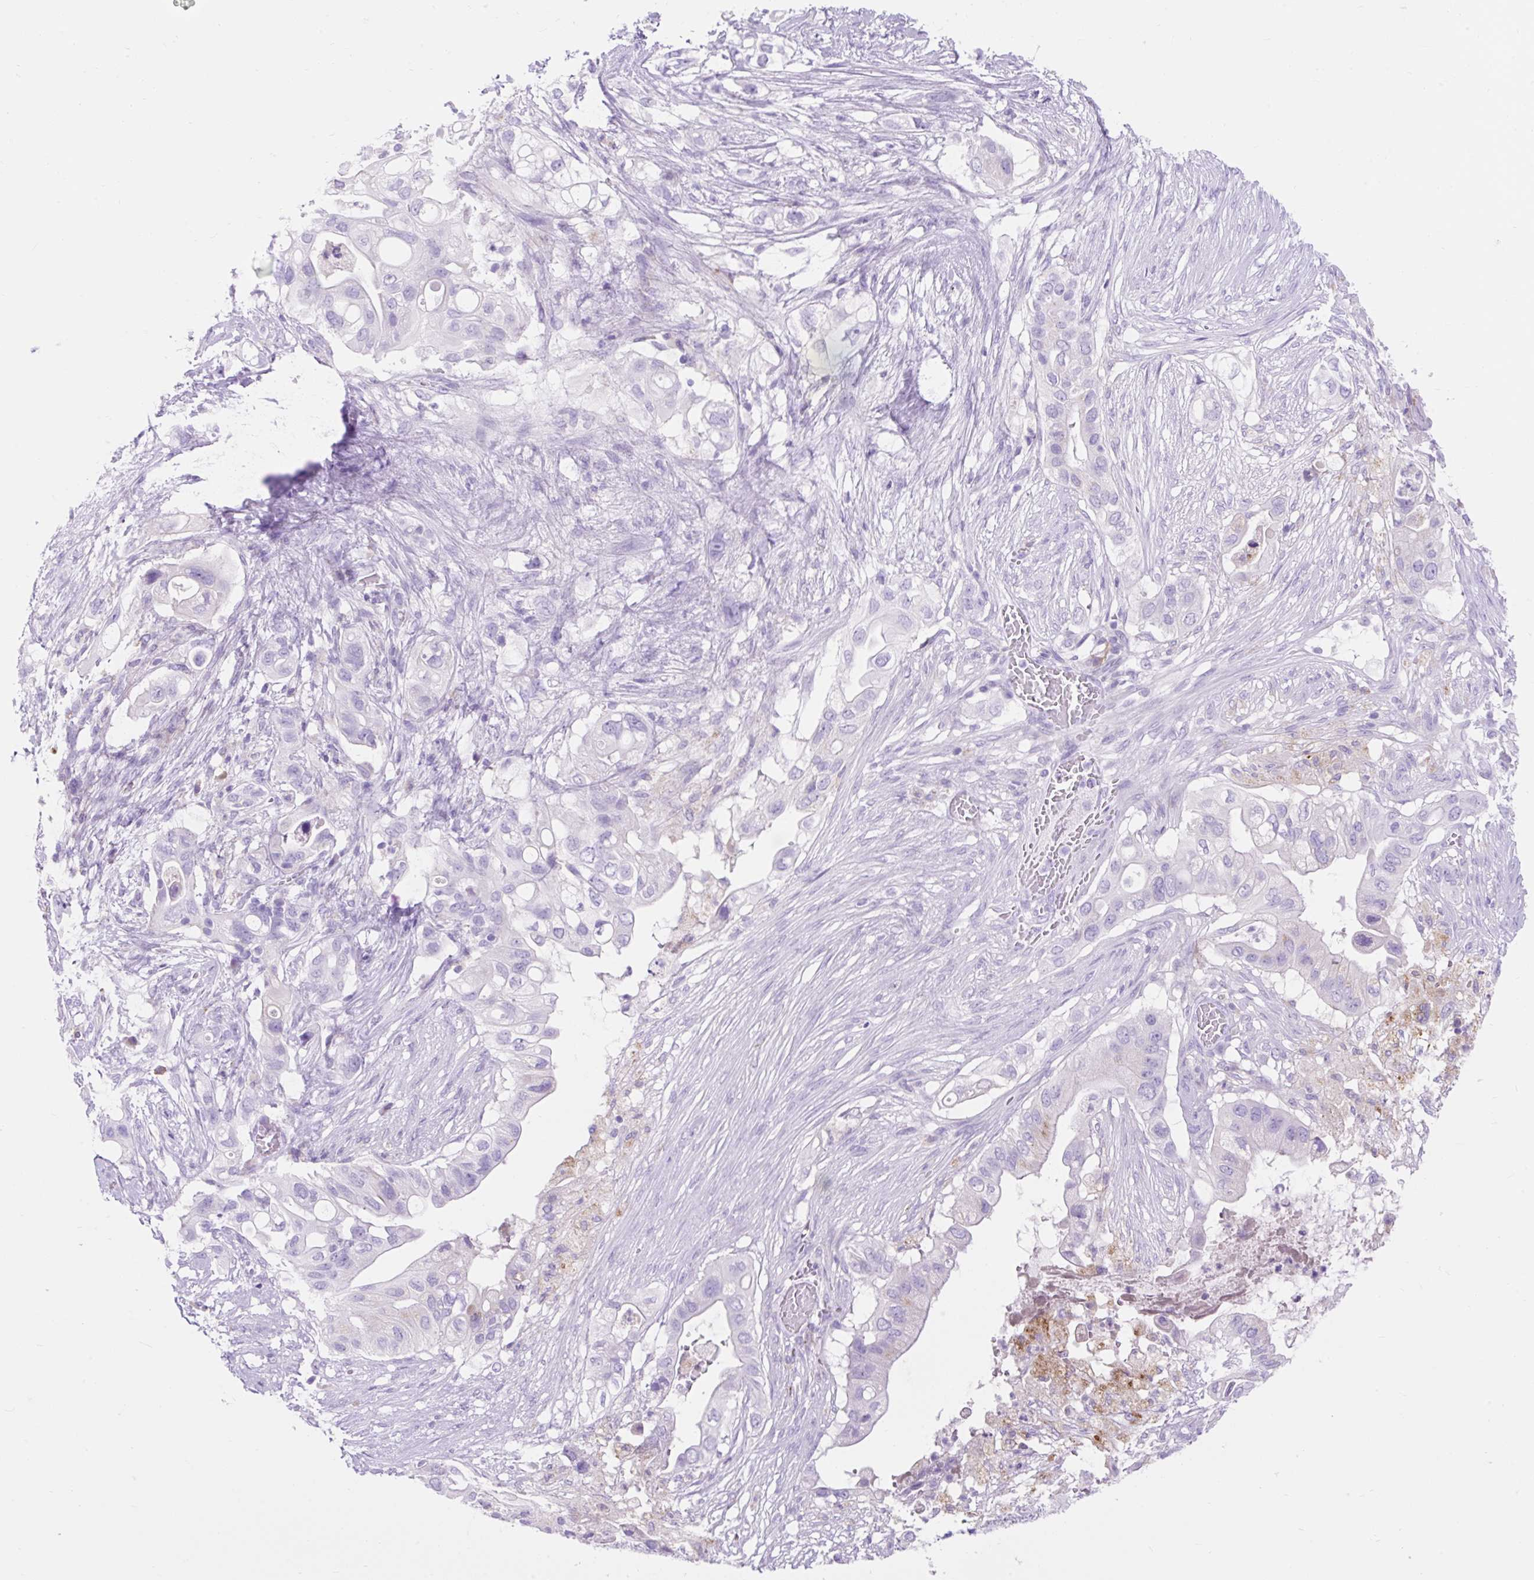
{"staining": {"intensity": "negative", "quantity": "none", "location": "none"}, "tissue": "pancreatic cancer", "cell_type": "Tumor cells", "image_type": "cancer", "snomed": [{"axis": "morphology", "description": "Adenocarcinoma, NOS"}, {"axis": "topography", "description": "Pancreas"}], "caption": "High magnification brightfield microscopy of adenocarcinoma (pancreatic) stained with DAB (3,3'-diaminobenzidine) (brown) and counterstained with hematoxylin (blue): tumor cells show no significant expression.", "gene": "HEXB", "patient": {"sex": "female", "age": 72}}